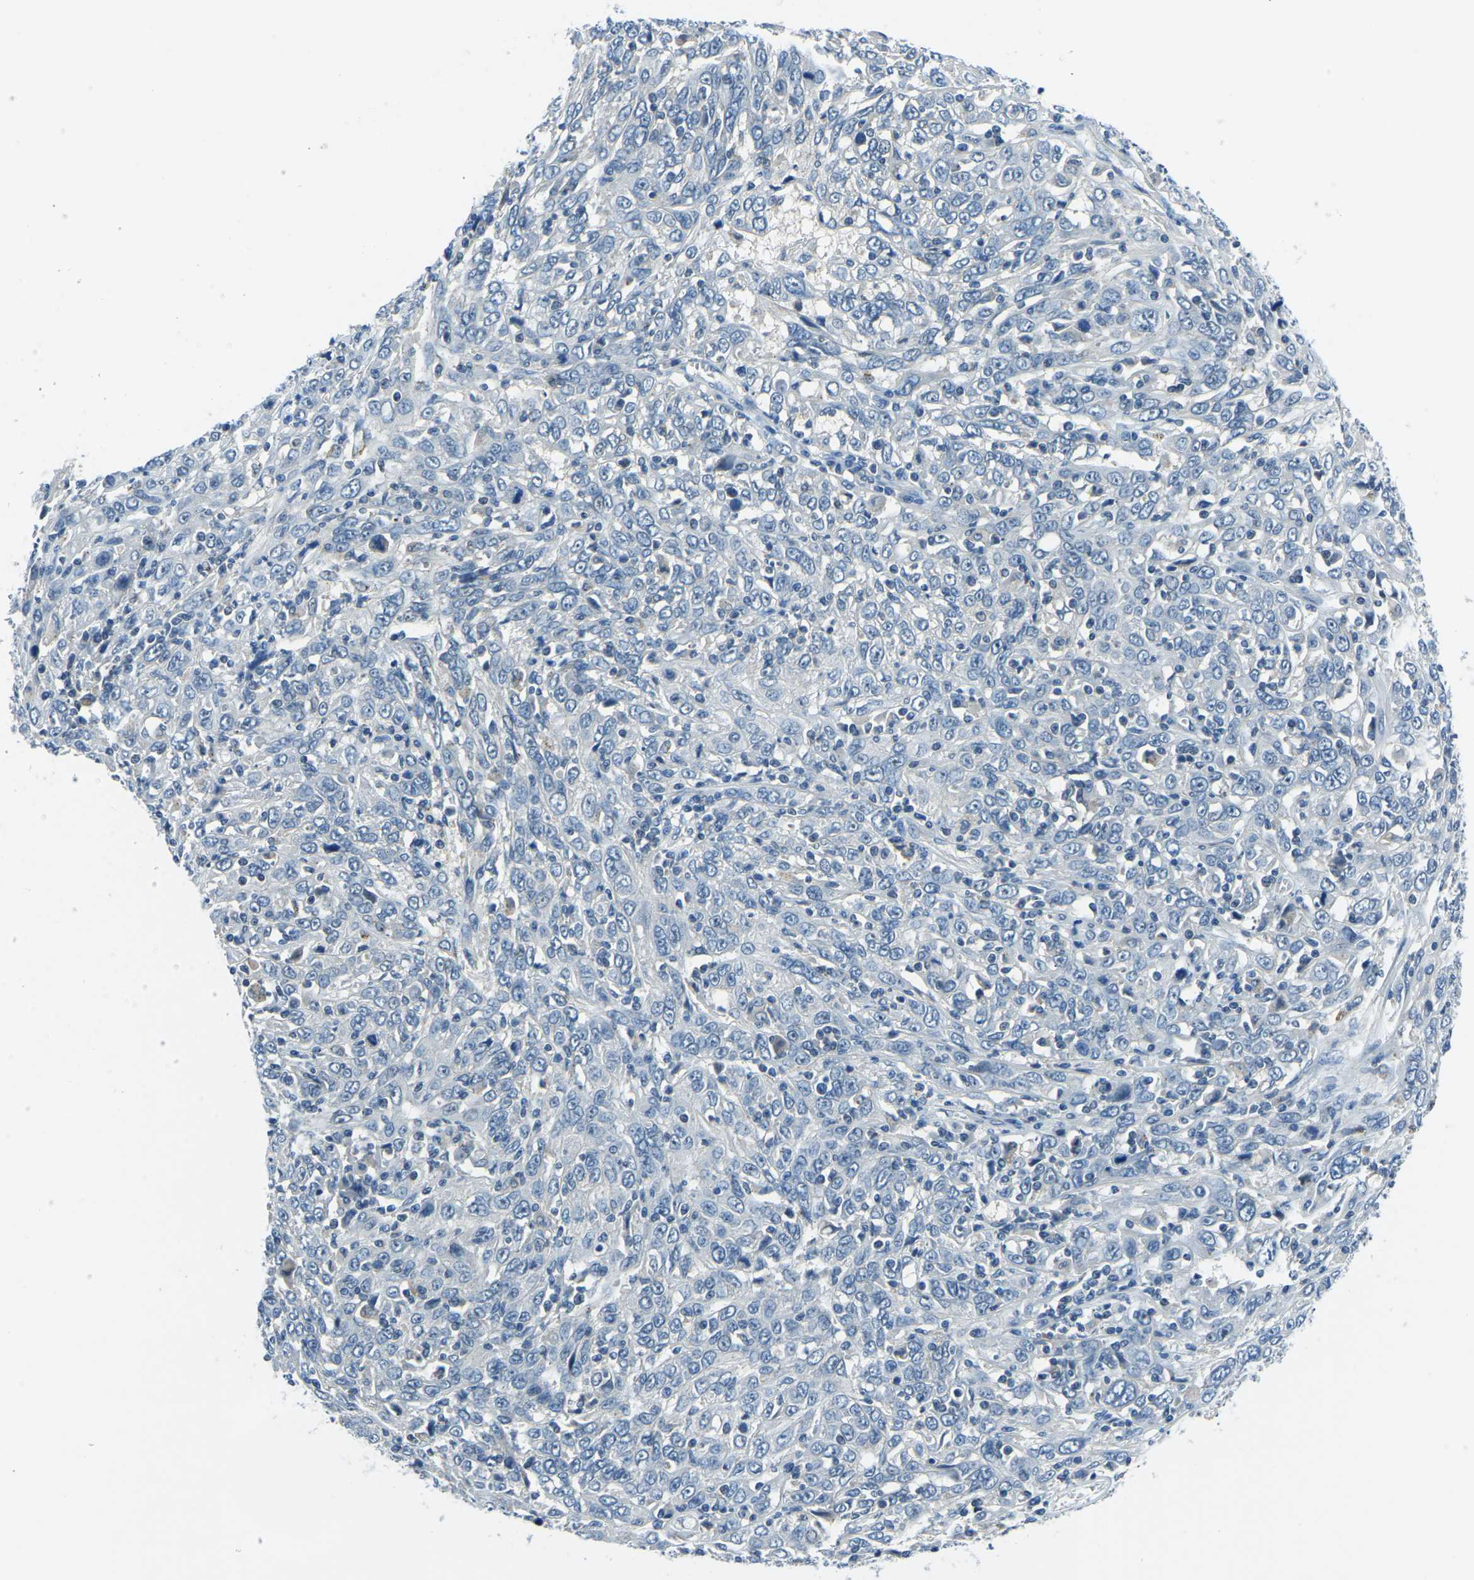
{"staining": {"intensity": "negative", "quantity": "none", "location": "none"}, "tissue": "cervical cancer", "cell_type": "Tumor cells", "image_type": "cancer", "snomed": [{"axis": "morphology", "description": "Squamous cell carcinoma, NOS"}, {"axis": "topography", "description": "Cervix"}], "caption": "Immunohistochemistry (IHC) micrograph of cervical cancer stained for a protein (brown), which reveals no staining in tumor cells.", "gene": "RRP1", "patient": {"sex": "female", "age": 46}}